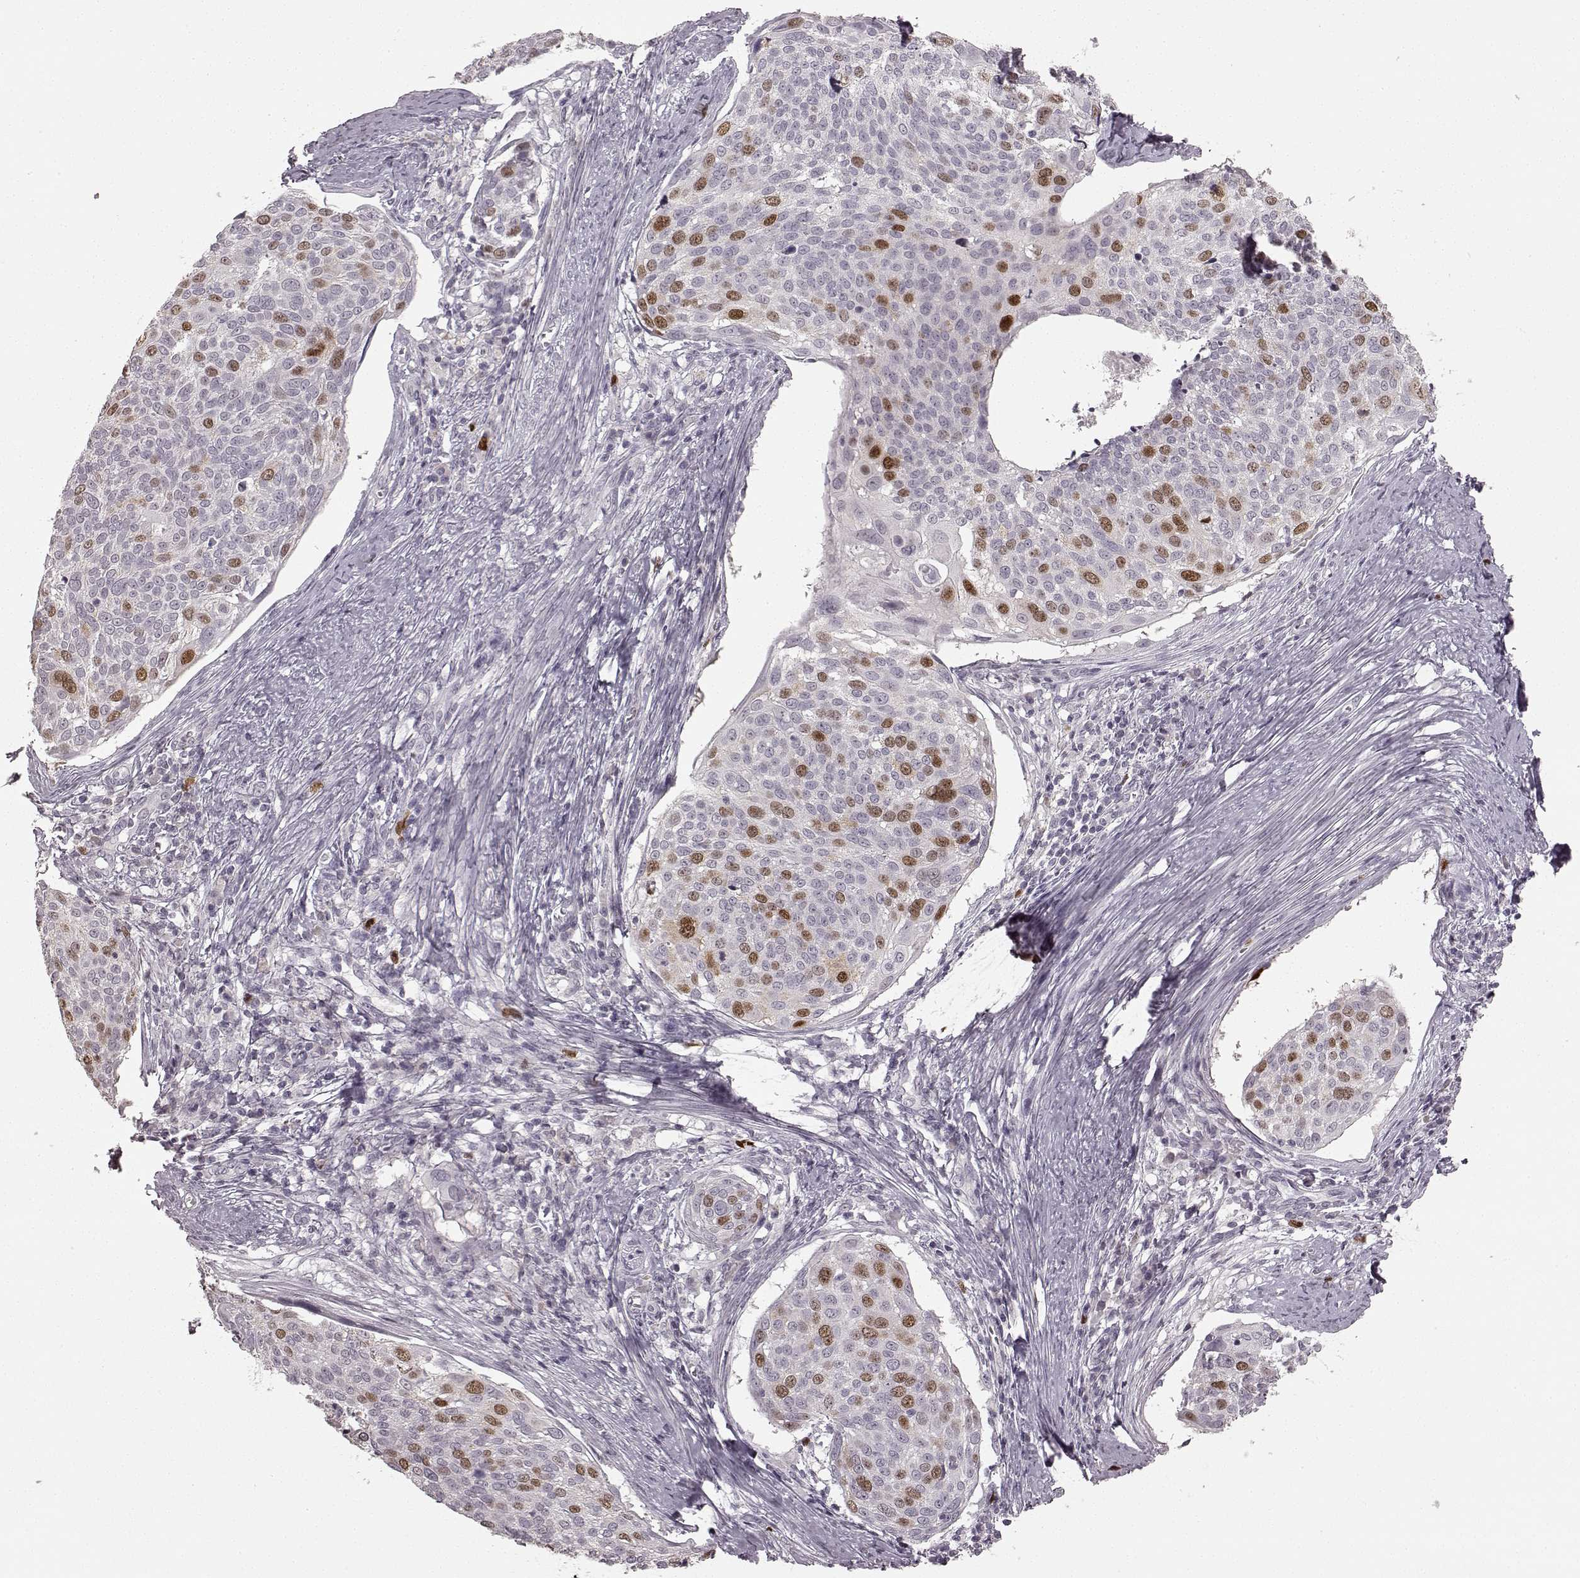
{"staining": {"intensity": "moderate", "quantity": "25%-75%", "location": "nuclear"}, "tissue": "cervical cancer", "cell_type": "Tumor cells", "image_type": "cancer", "snomed": [{"axis": "morphology", "description": "Squamous cell carcinoma, NOS"}, {"axis": "topography", "description": "Cervix"}], "caption": "Tumor cells reveal medium levels of moderate nuclear positivity in about 25%-75% of cells in squamous cell carcinoma (cervical).", "gene": "CCNA2", "patient": {"sex": "female", "age": 39}}